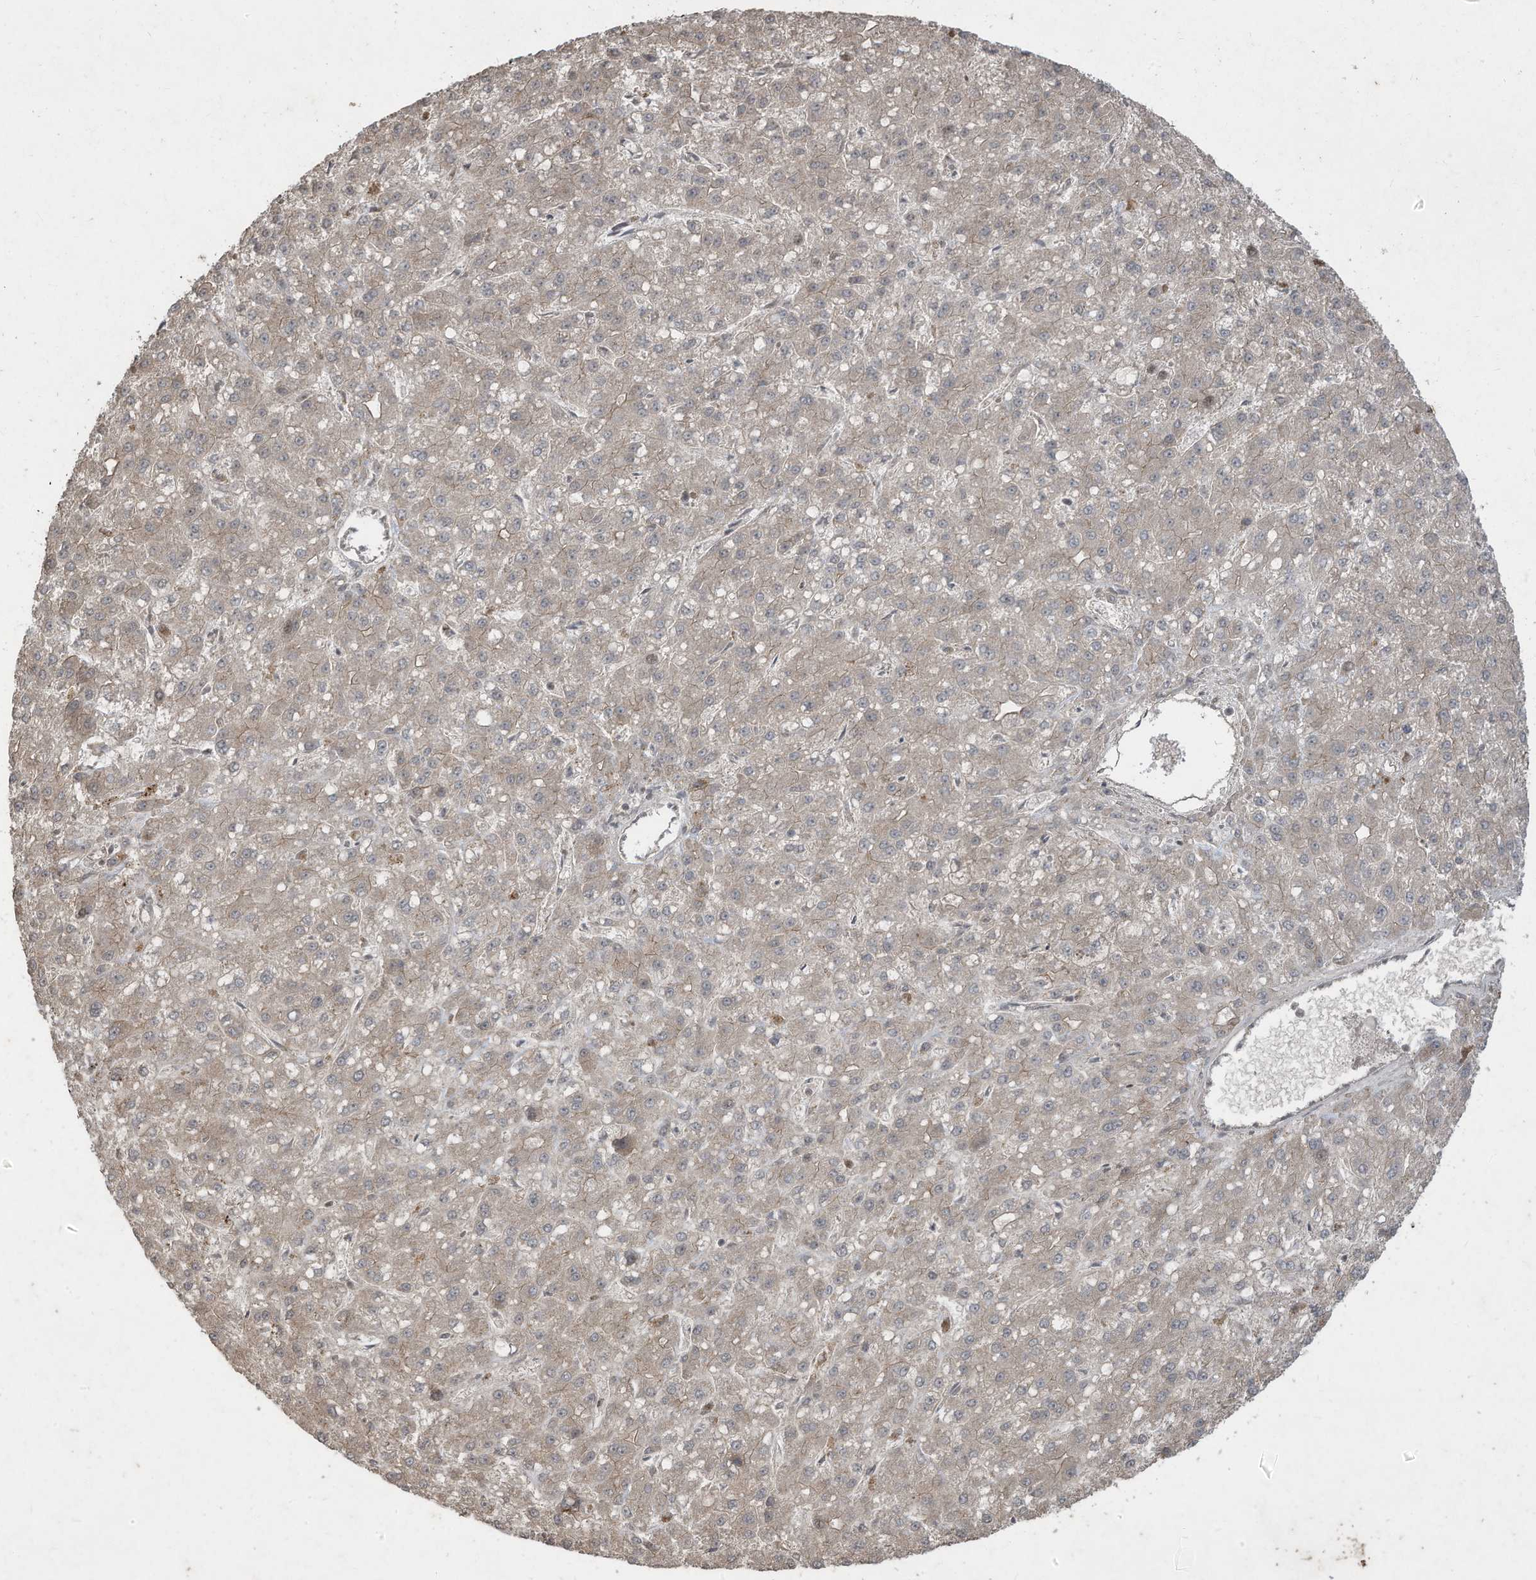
{"staining": {"intensity": "weak", "quantity": "<25%", "location": "cytoplasmic/membranous"}, "tissue": "liver cancer", "cell_type": "Tumor cells", "image_type": "cancer", "snomed": [{"axis": "morphology", "description": "Carcinoma, Hepatocellular, NOS"}, {"axis": "topography", "description": "Liver"}], "caption": "Tumor cells are negative for brown protein staining in liver cancer. The staining was performed using DAB (3,3'-diaminobenzidine) to visualize the protein expression in brown, while the nuclei were stained in blue with hematoxylin (Magnification: 20x).", "gene": "MATN2", "patient": {"sex": "male", "age": 67}}